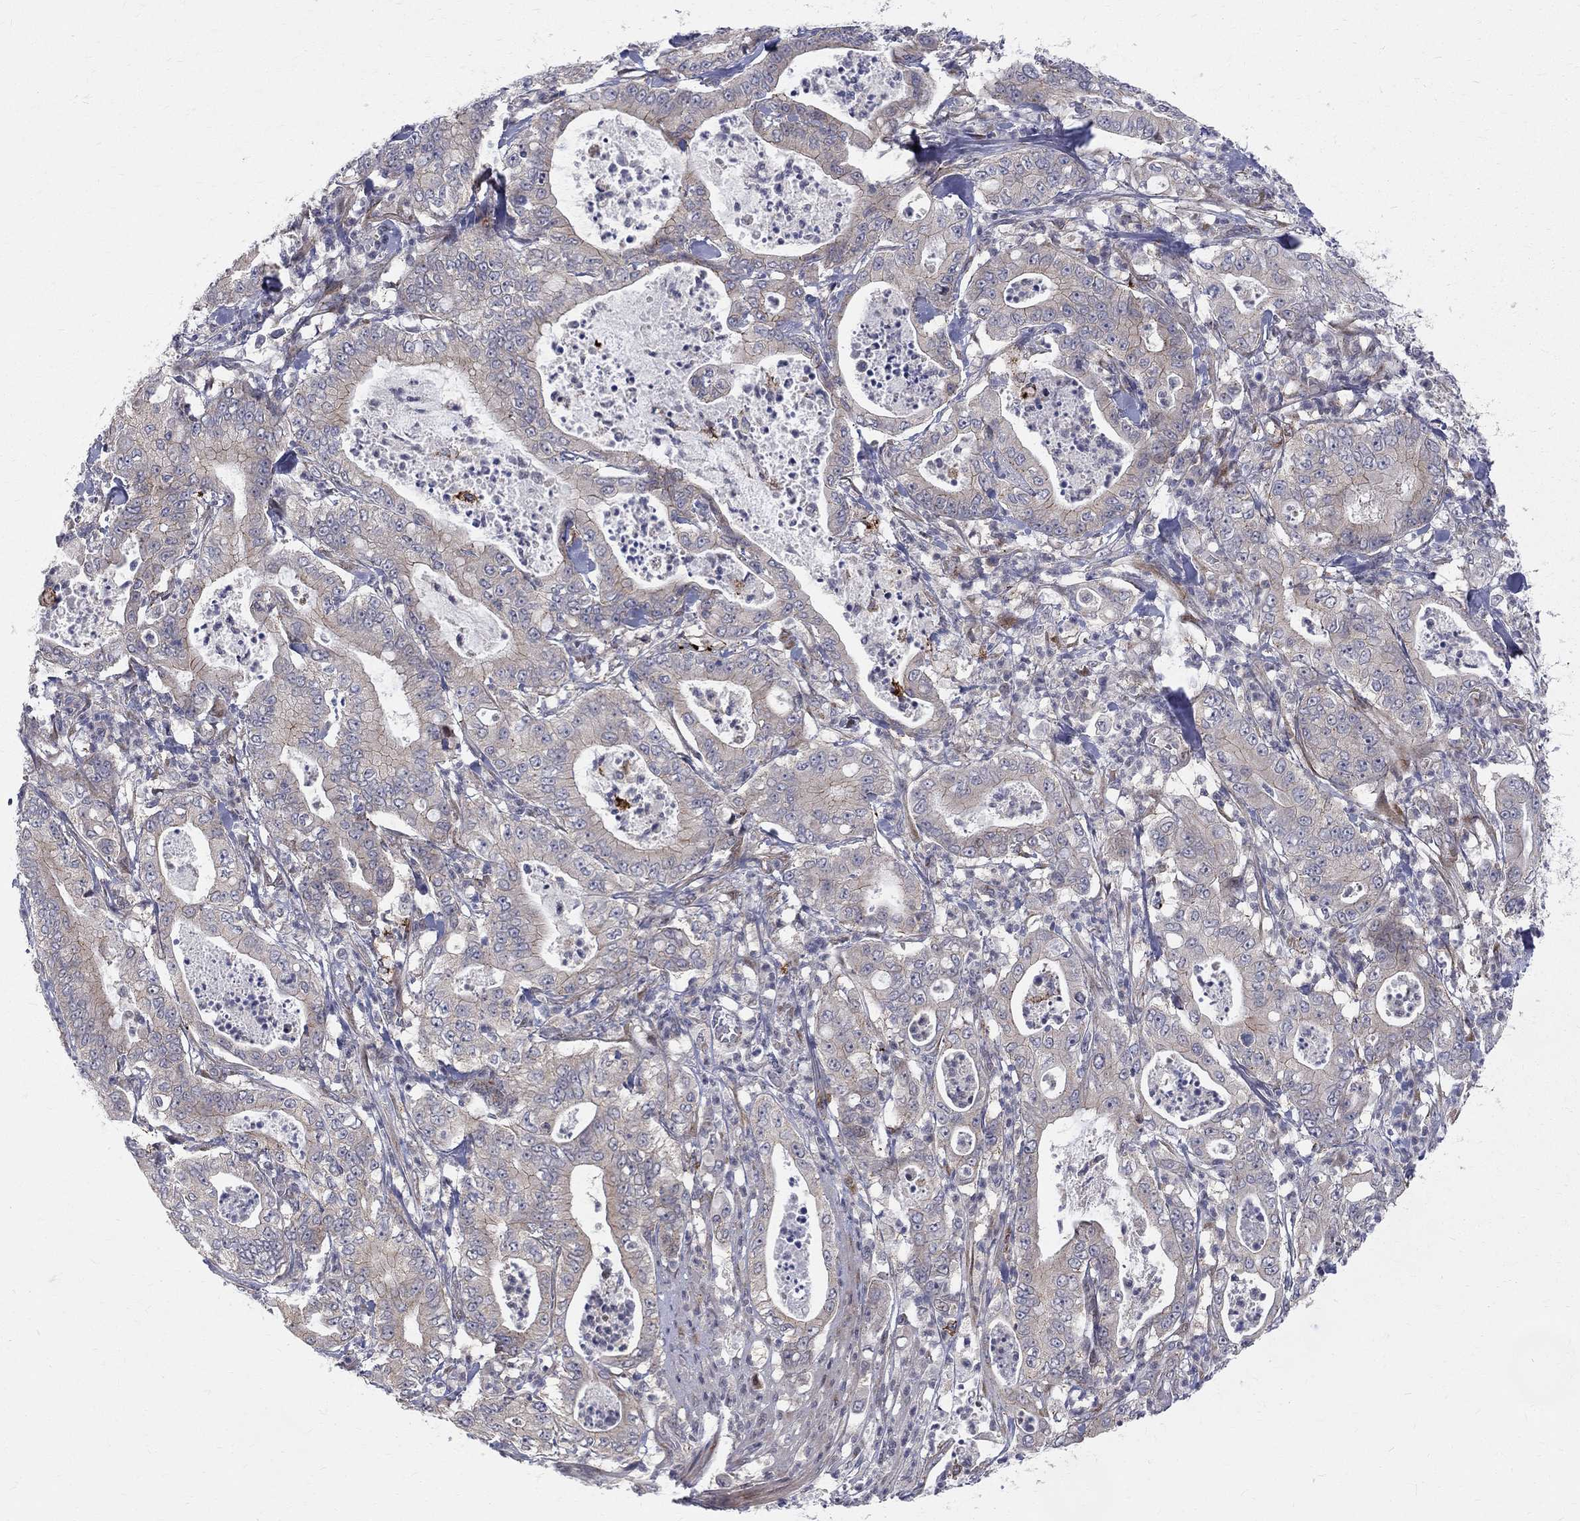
{"staining": {"intensity": "negative", "quantity": "none", "location": "none"}, "tissue": "pancreatic cancer", "cell_type": "Tumor cells", "image_type": "cancer", "snomed": [{"axis": "morphology", "description": "Adenocarcinoma, NOS"}, {"axis": "topography", "description": "Pancreas"}], "caption": "Image shows no protein staining in tumor cells of pancreatic cancer tissue.", "gene": "WDR19", "patient": {"sex": "male", "age": 71}}